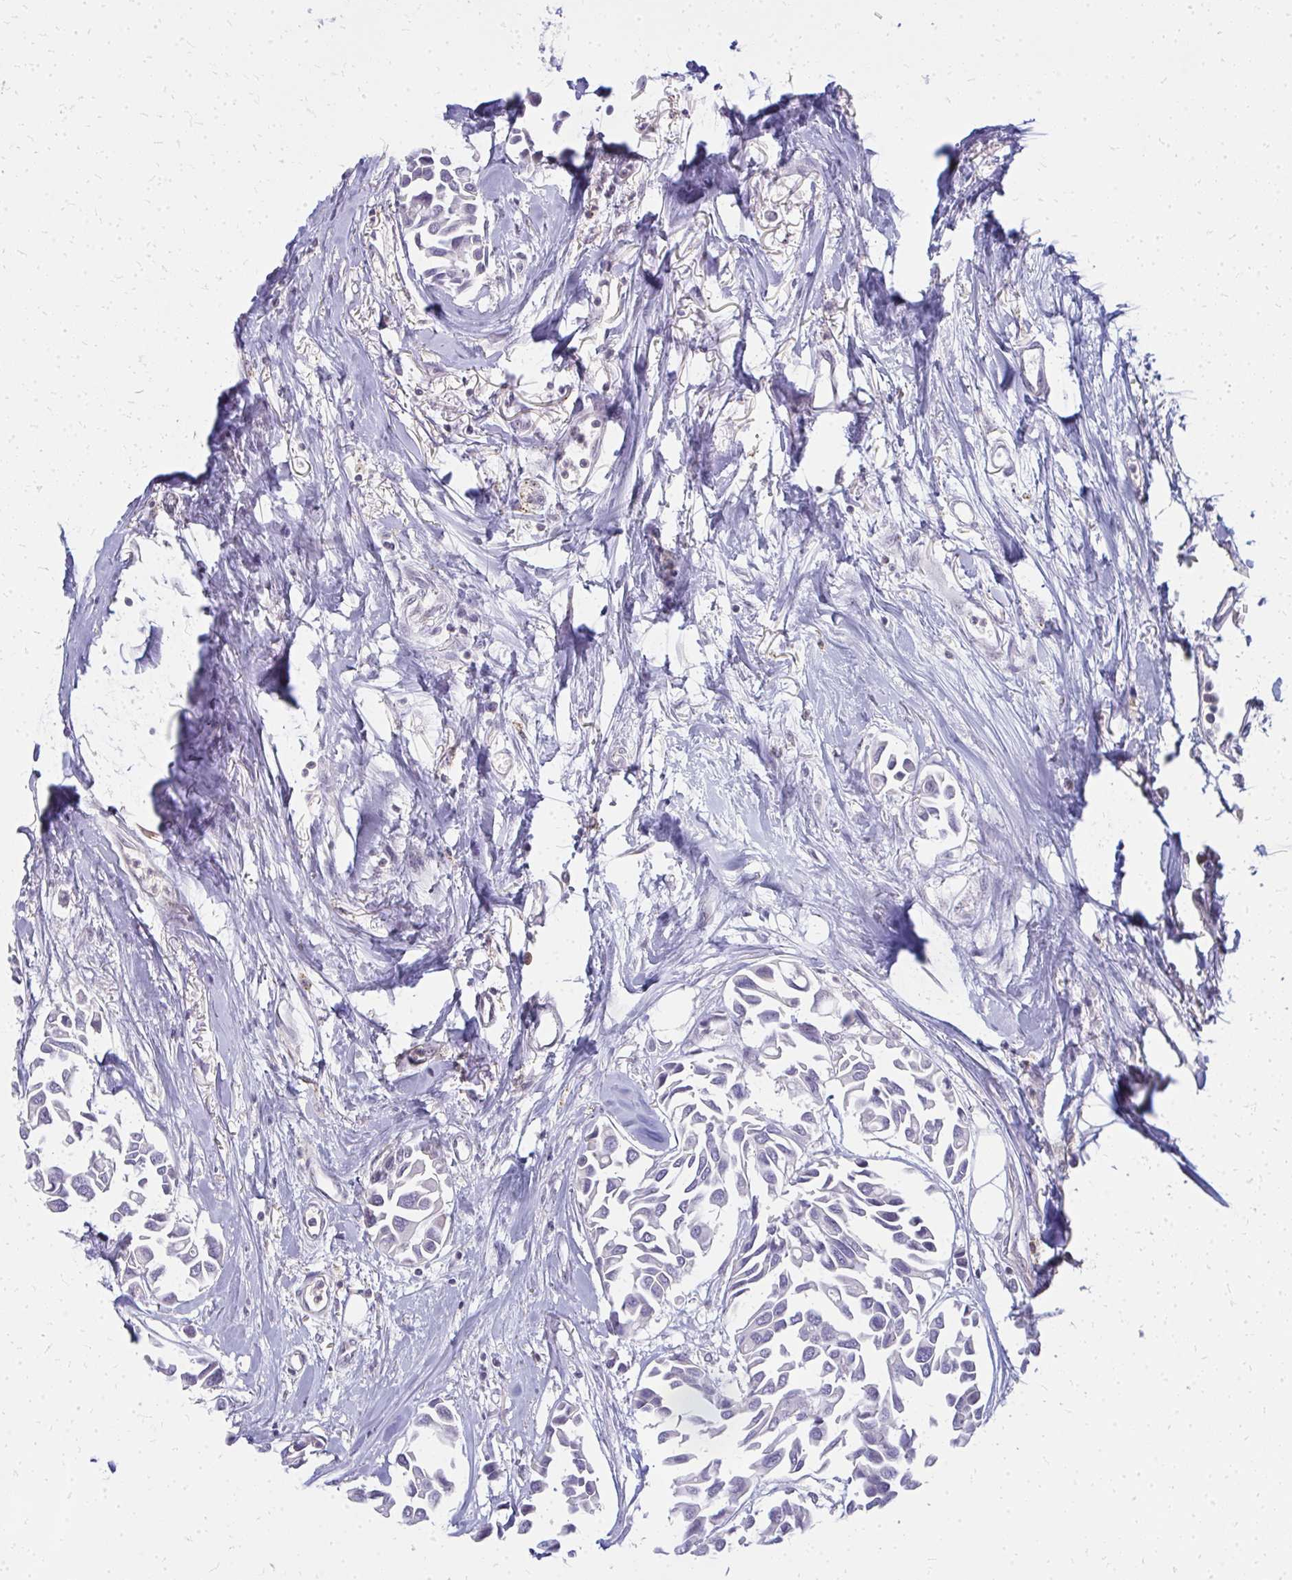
{"staining": {"intensity": "negative", "quantity": "none", "location": "none"}, "tissue": "breast cancer", "cell_type": "Tumor cells", "image_type": "cancer", "snomed": [{"axis": "morphology", "description": "Duct carcinoma"}, {"axis": "topography", "description": "Breast"}], "caption": "Breast invasive ductal carcinoma stained for a protein using IHC demonstrates no positivity tumor cells.", "gene": "FAM9A", "patient": {"sex": "female", "age": 54}}